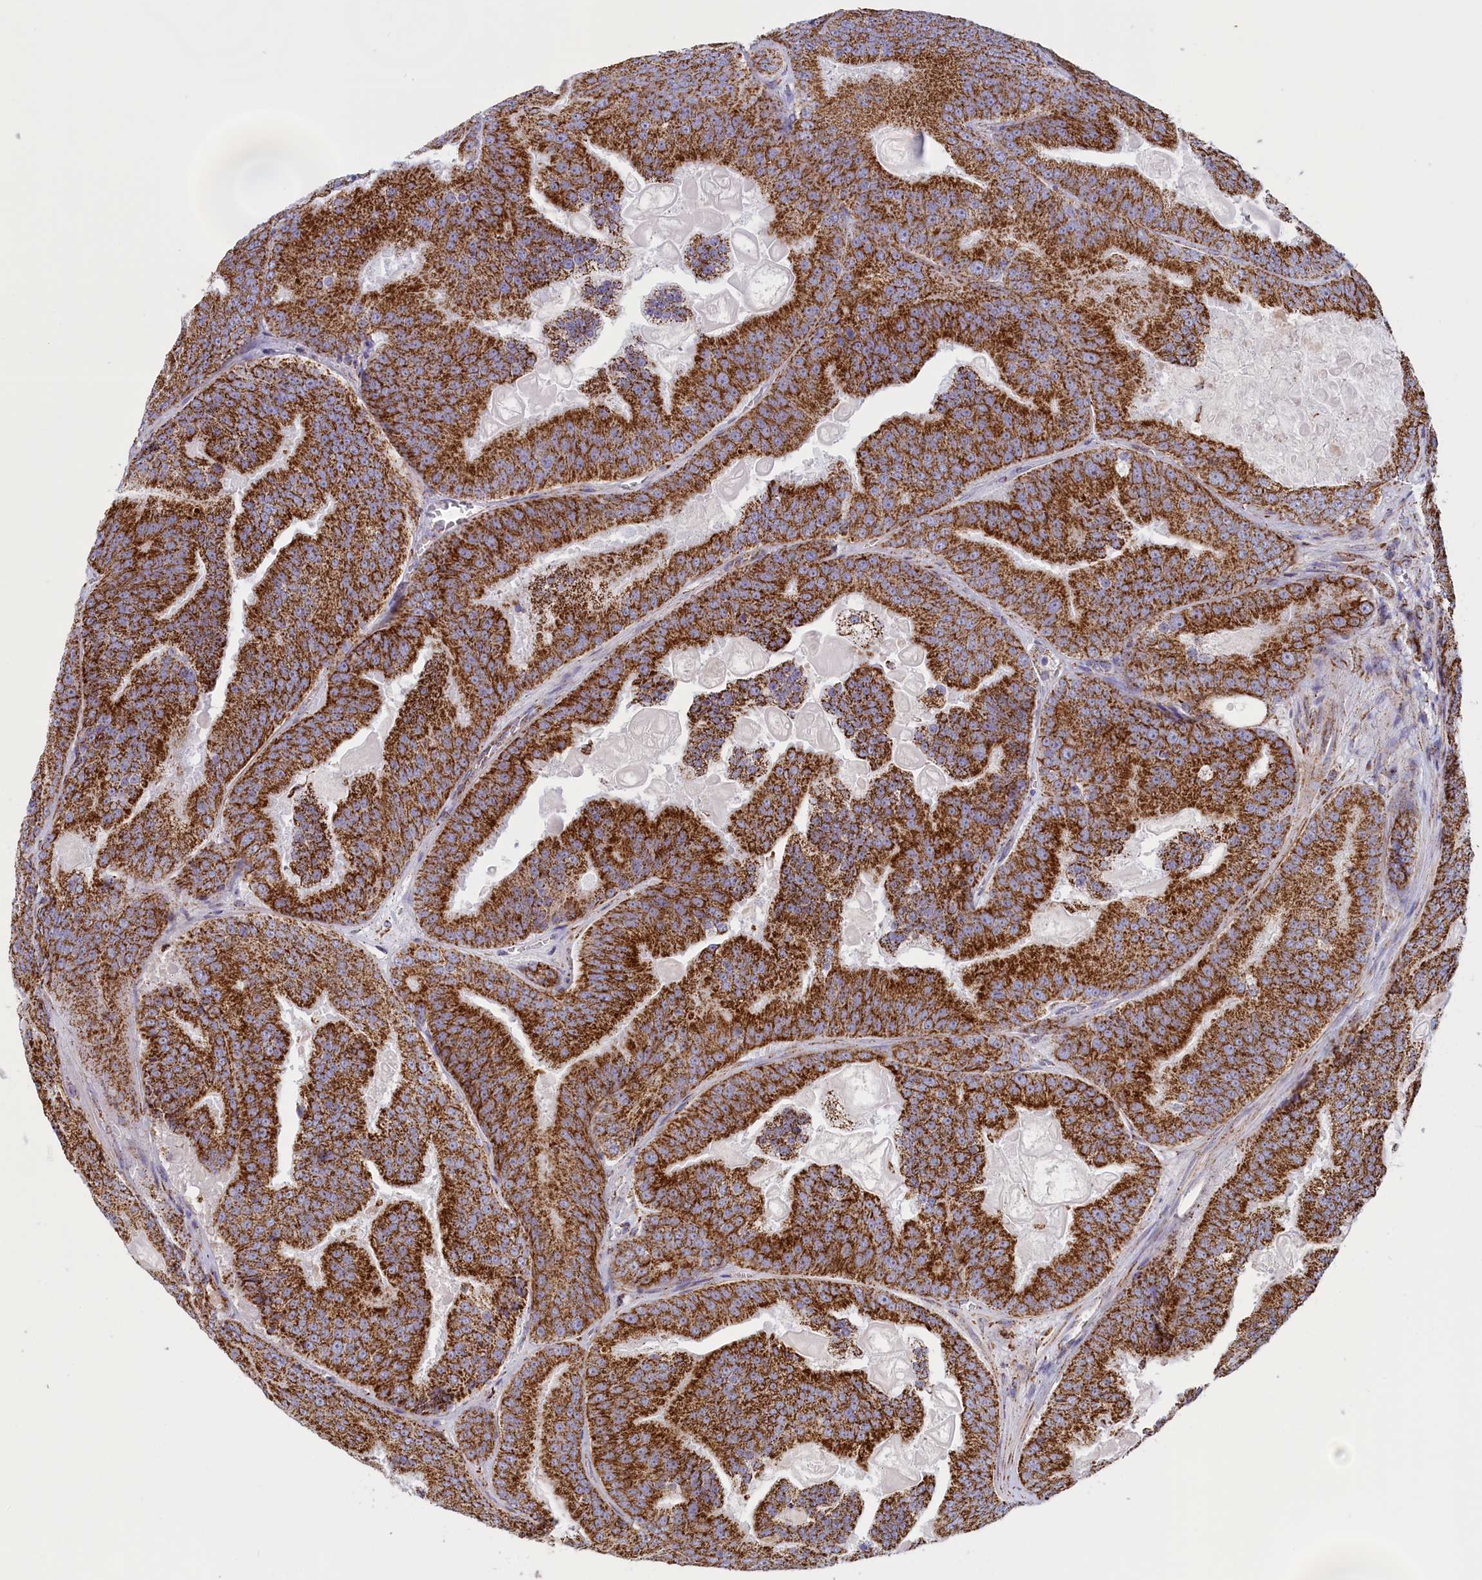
{"staining": {"intensity": "strong", "quantity": ">75%", "location": "cytoplasmic/membranous"}, "tissue": "prostate cancer", "cell_type": "Tumor cells", "image_type": "cancer", "snomed": [{"axis": "morphology", "description": "Adenocarcinoma, High grade"}, {"axis": "topography", "description": "Prostate"}], "caption": "Immunohistochemistry (IHC) image of human prostate cancer stained for a protein (brown), which shows high levels of strong cytoplasmic/membranous staining in approximately >75% of tumor cells.", "gene": "ISOC2", "patient": {"sex": "male", "age": 61}}